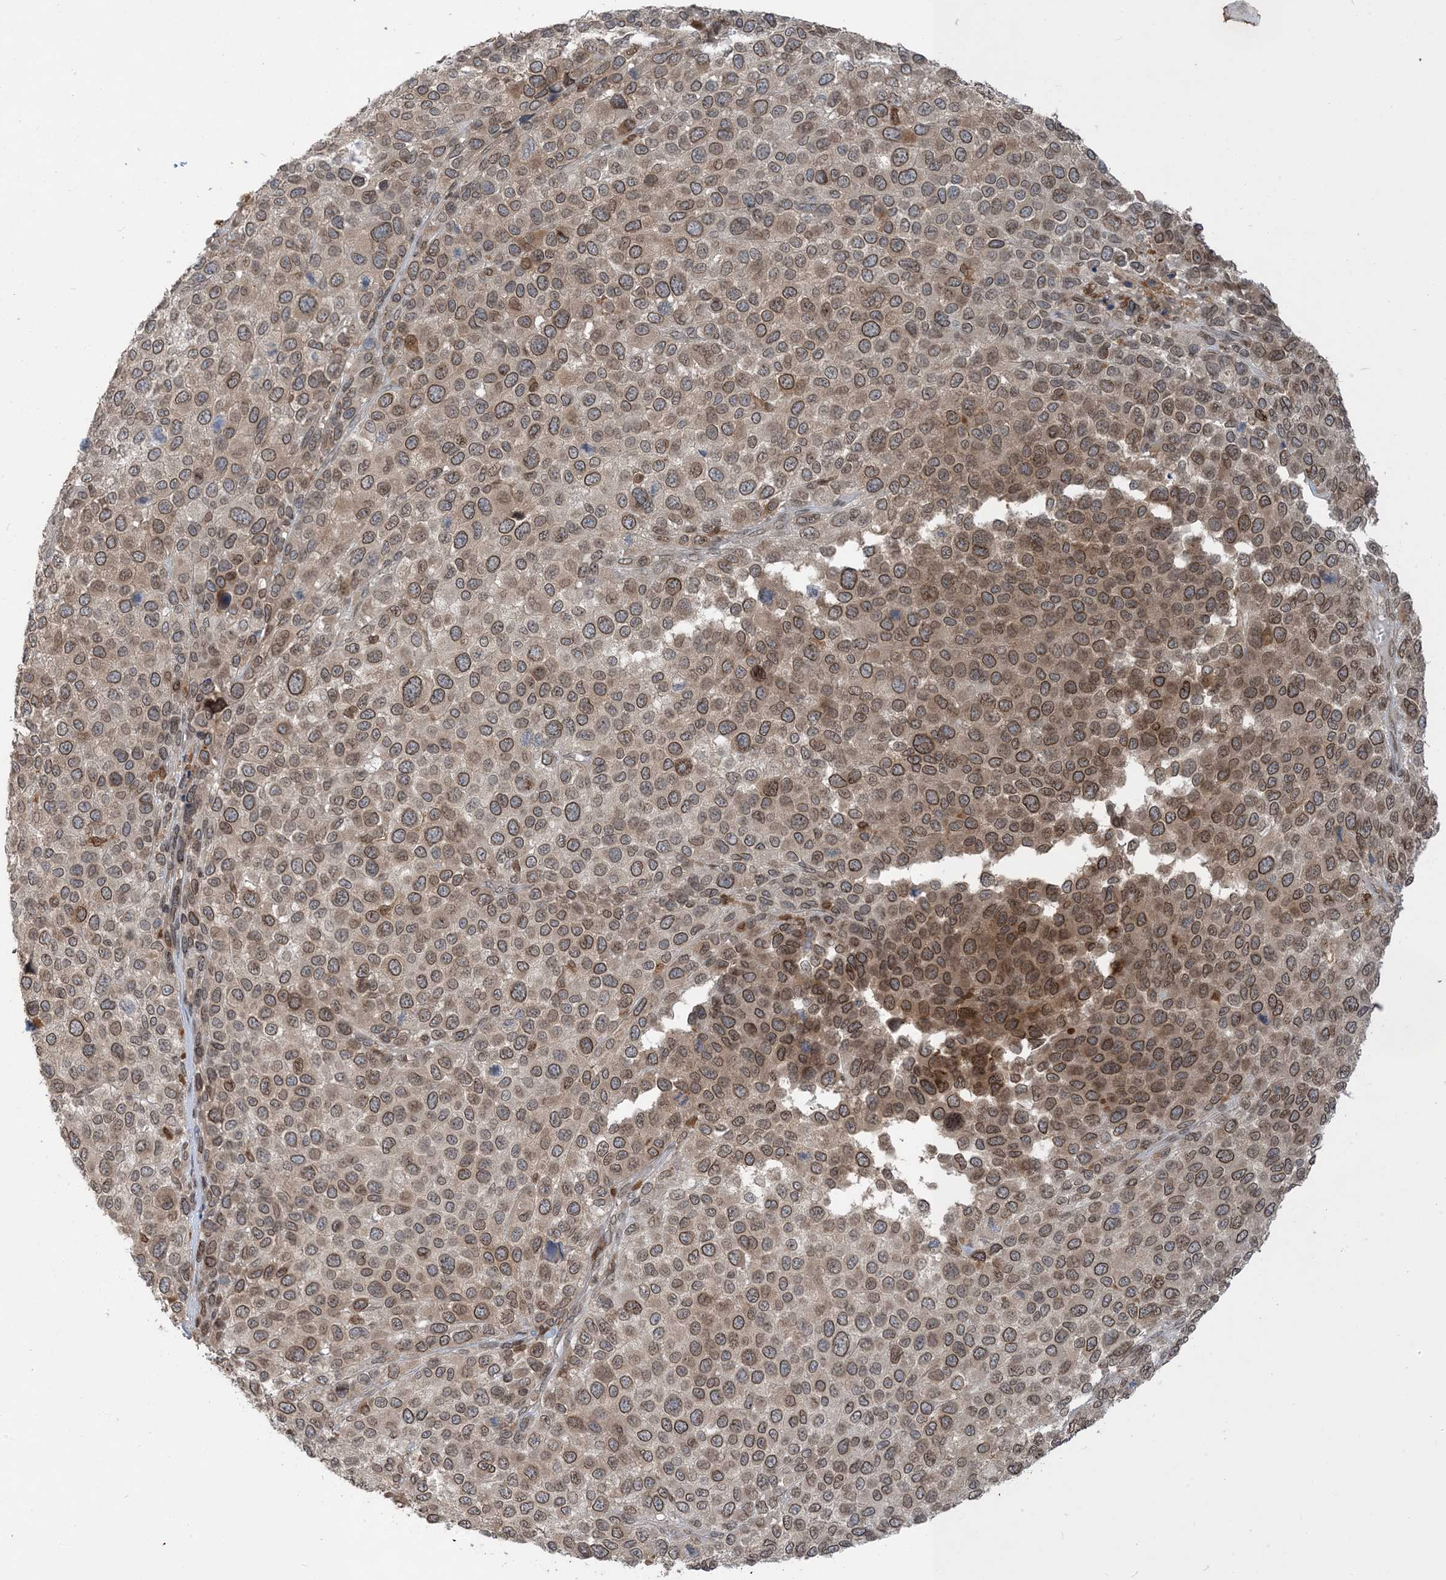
{"staining": {"intensity": "moderate", "quantity": ">75%", "location": "cytoplasmic/membranous,nuclear"}, "tissue": "melanoma", "cell_type": "Tumor cells", "image_type": "cancer", "snomed": [{"axis": "morphology", "description": "Malignant melanoma, NOS"}, {"axis": "topography", "description": "Skin of trunk"}], "caption": "Melanoma stained with a brown dye reveals moderate cytoplasmic/membranous and nuclear positive staining in approximately >75% of tumor cells.", "gene": "NAGK", "patient": {"sex": "male", "age": 71}}